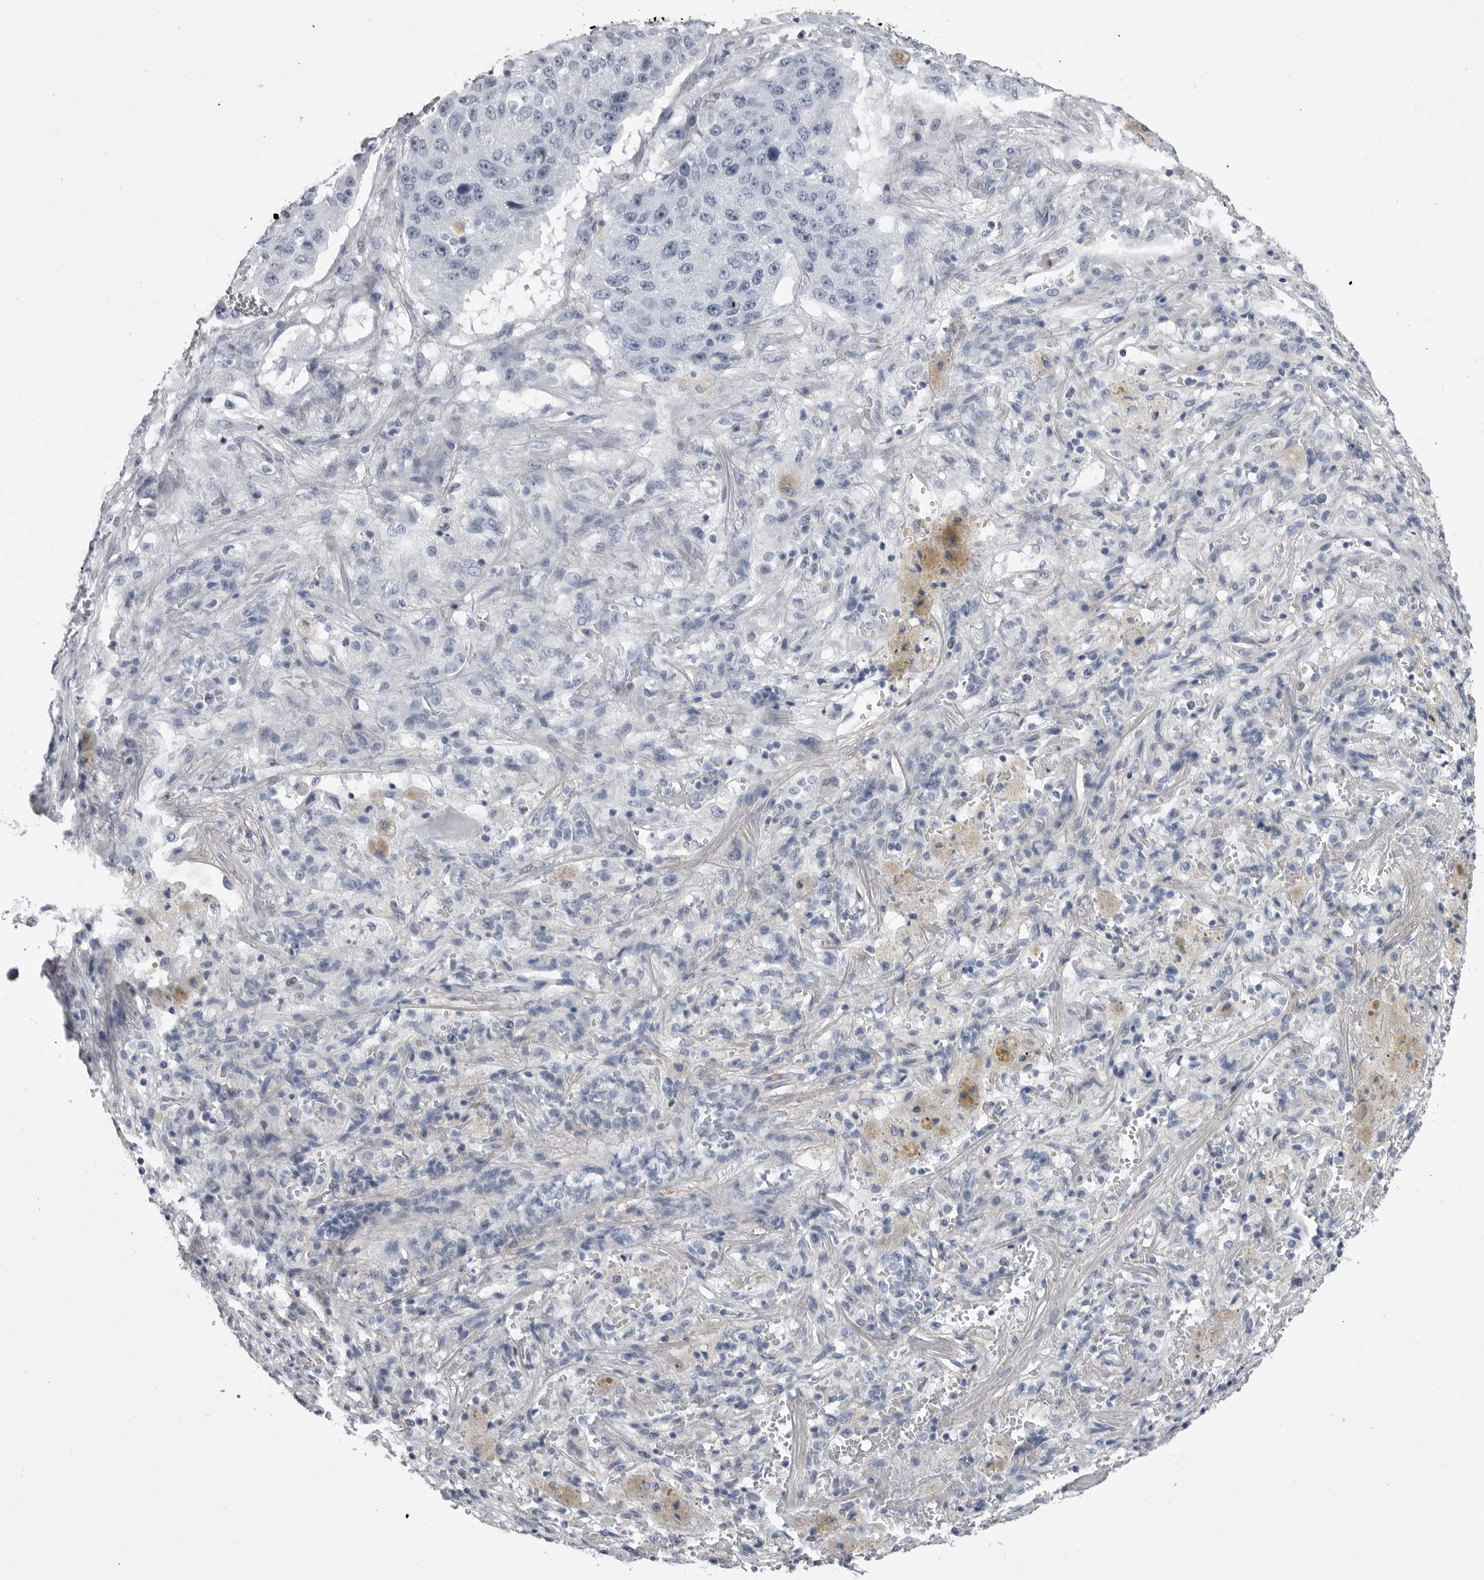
{"staining": {"intensity": "negative", "quantity": "none", "location": "none"}, "tissue": "lung cancer", "cell_type": "Tumor cells", "image_type": "cancer", "snomed": [{"axis": "morphology", "description": "Squamous cell carcinoma, NOS"}, {"axis": "topography", "description": "Lung"}], "caption": "Human squamous cell carcinoma (lung) stained for a protein using IHC displays no positivity in tumor cells.", "gene": "ANK2", "patient": {"sex": "male", "age": 61}}